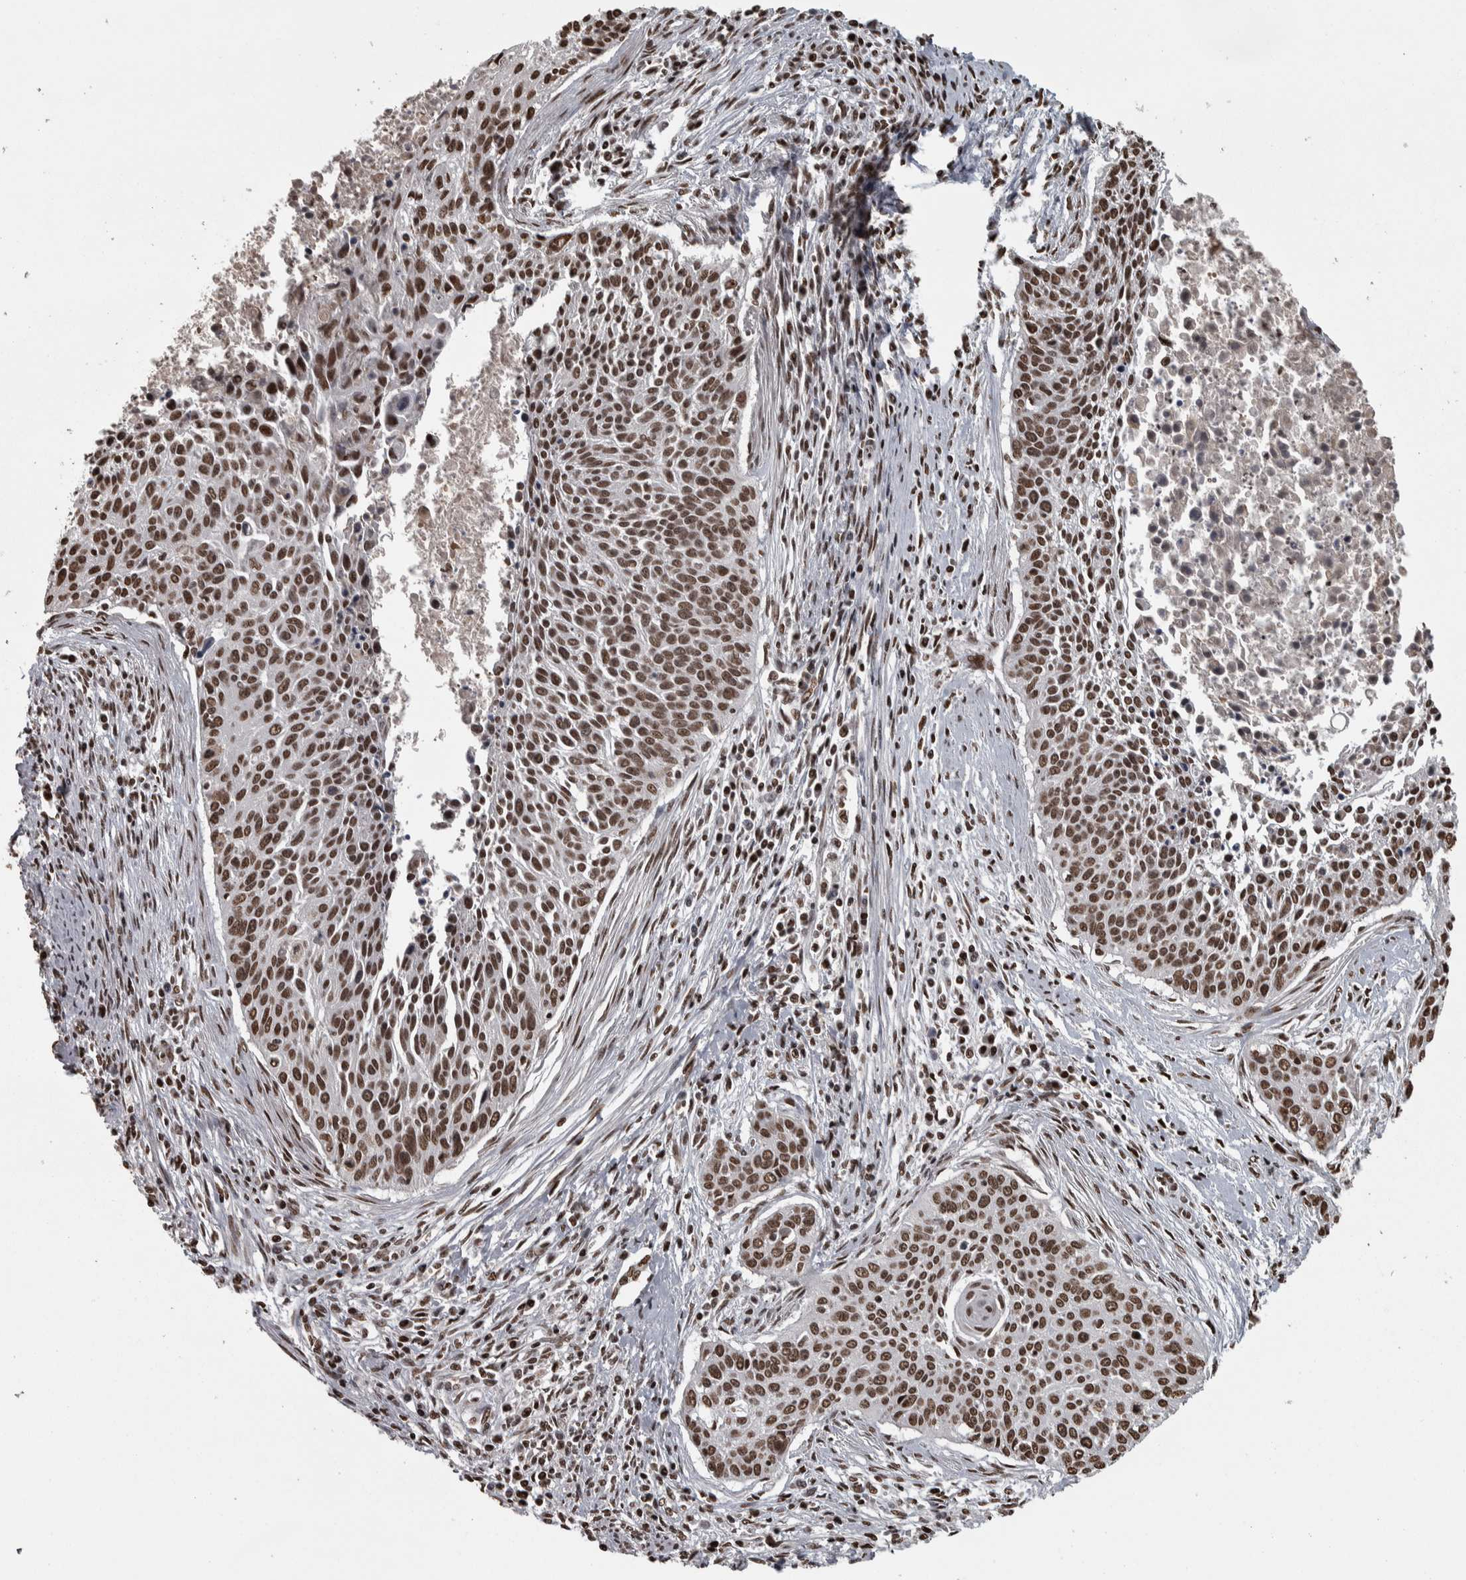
{"staining": {"intensity": "moderate", "quantity": ">75%", "location": "nuclear"}, "tissue": "cervical cancer", "cell_type": "Tumor cells", "image_type": "cancer", "snomed": [{"axis": "morphology", "description": "Squamous cell carcinoma, NOS"}, {"axis": "topography", "description": "Cervix"}], "caption": "Moderate nuclear expression for a protein is present in approximately >75% of tumor cells of cervical cancer using immunohistochemistry.", "gene": "ZFHX4", "patient": {"sex": "female", "age": 55}}